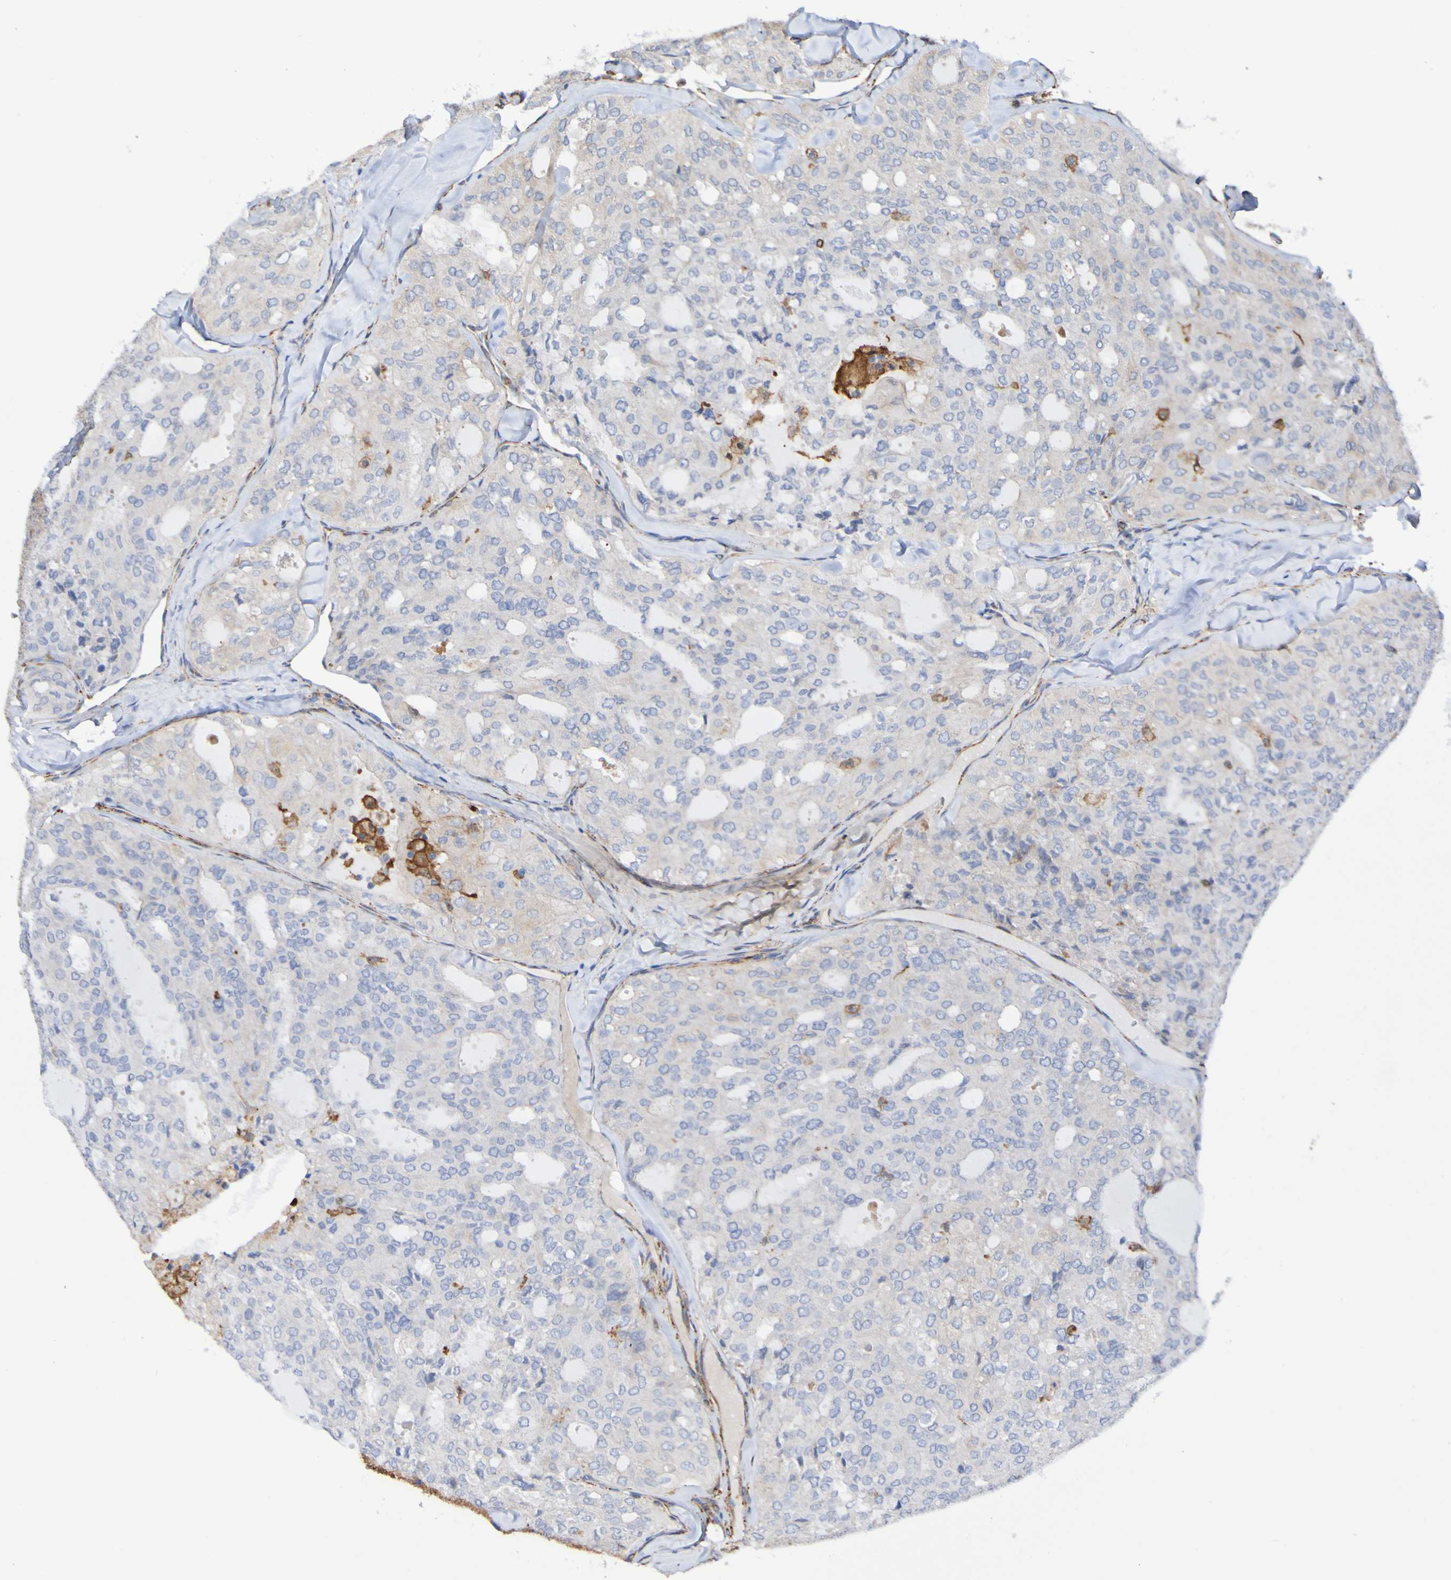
{"staining": {"intensity": "moderate", "quantity": "<25%", "location": "cytoplasmic/membranous"}, "tissue": "thyroid cancer", "cell_type": "Tumor cells", "image_type": "cancer", "snomed": [{"axis": "morphology", "description": "Follicular adenoma carcinoma, NOS"}, {"axis": "topography", "description": "Thyroid gland"}], "caption": "Immunohistochemical staining of thyroid cancer shows moderate cytoplasmic/membranous protein positivity in approximately <25% of tumor cells.", "gene": "SCRG1", "patient": {"sex": "male", "age": 75}}